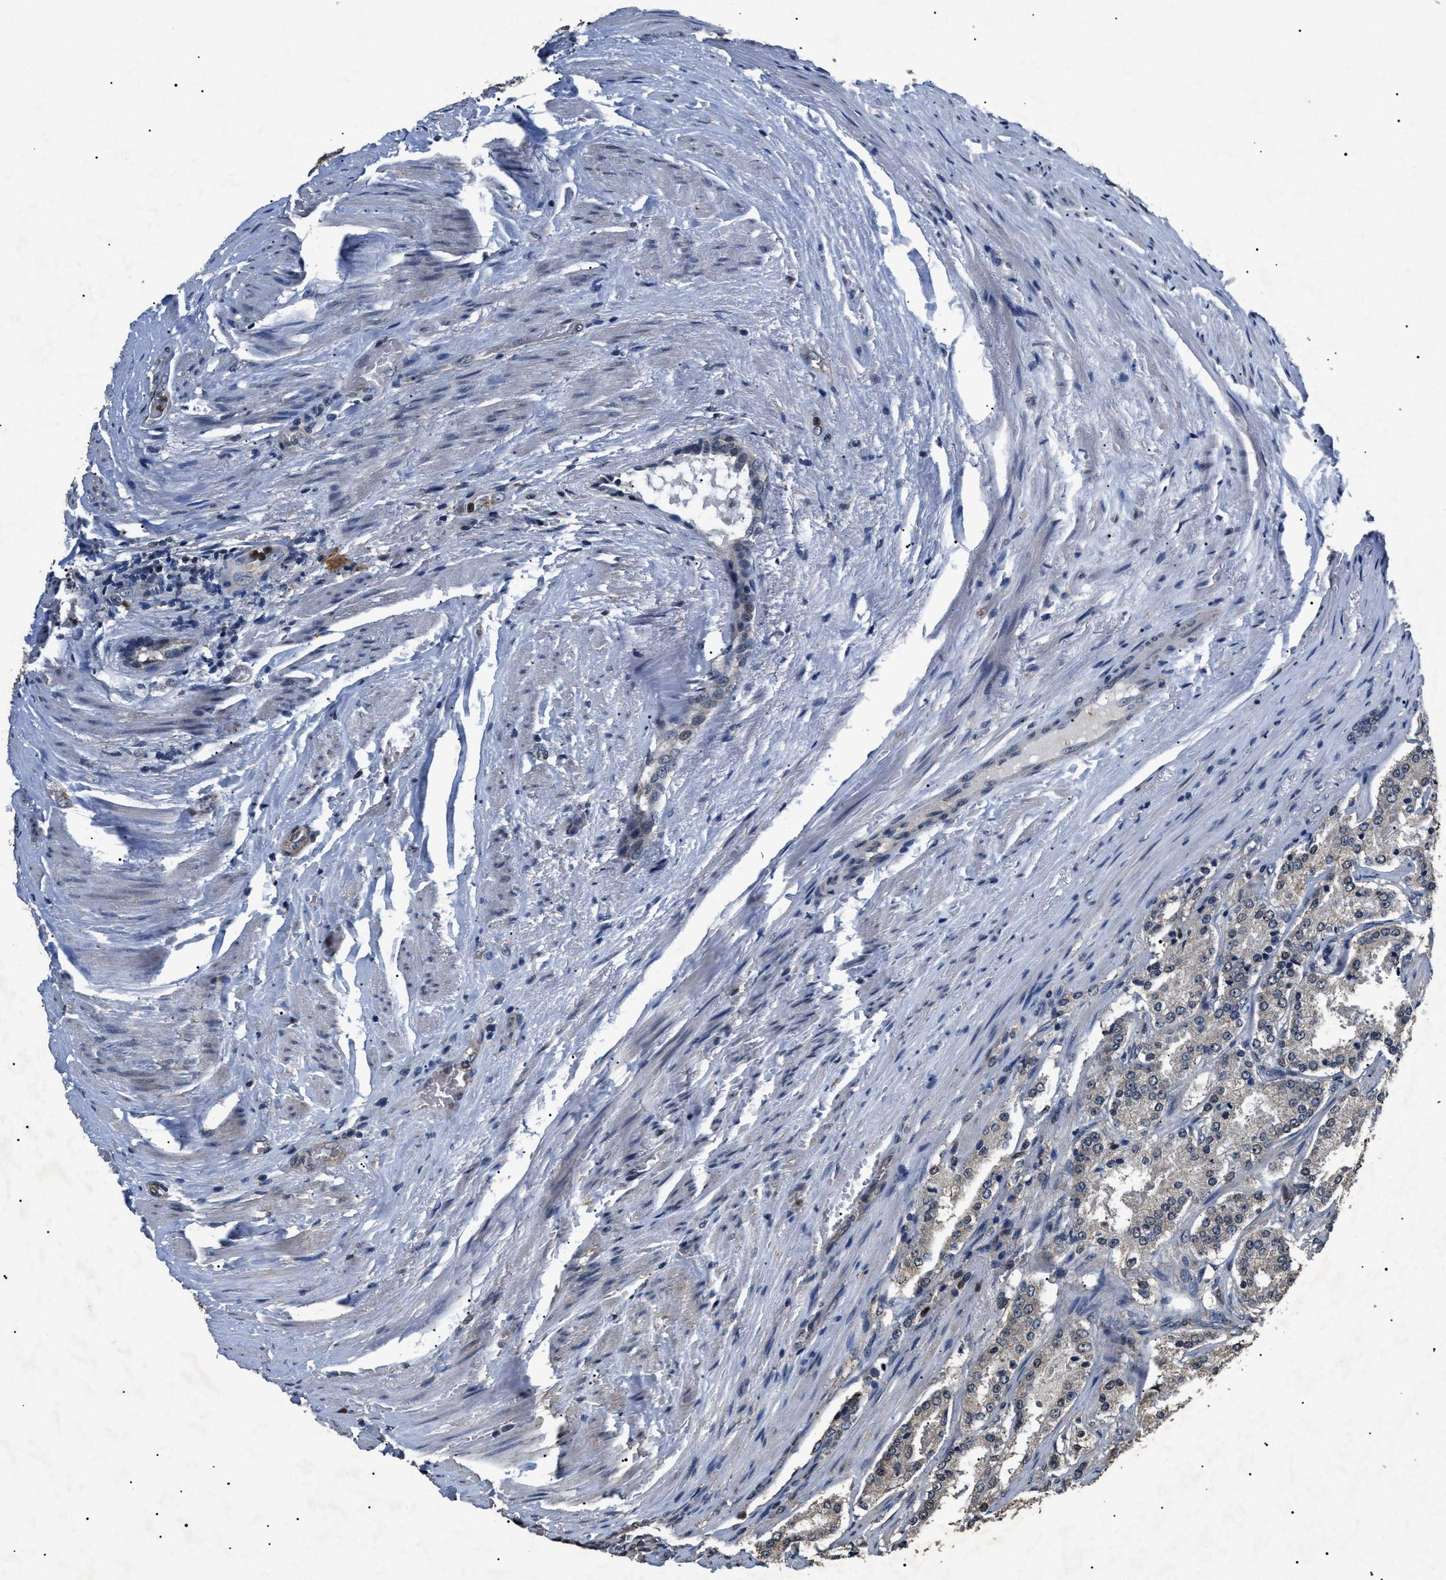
{"staining": {"intensity": "negative", "quantity": "none", "location": "none"}, "tissue": "prostate cancer", "cell_type": "Tumor cells", "image_type": "cancer", "snomed": [{"axis": "morphology", "description": "Adenocarcinoma, Medium grade"}, {"axis": "topography", "description": "Prostate"}], "caption": "Image shows no protein staining in tumor cells of medium-grade adenocarcinoma (prostate) tissue.", "gene": "ANP32E", "patient": {"sex": "male", "age": 72}}